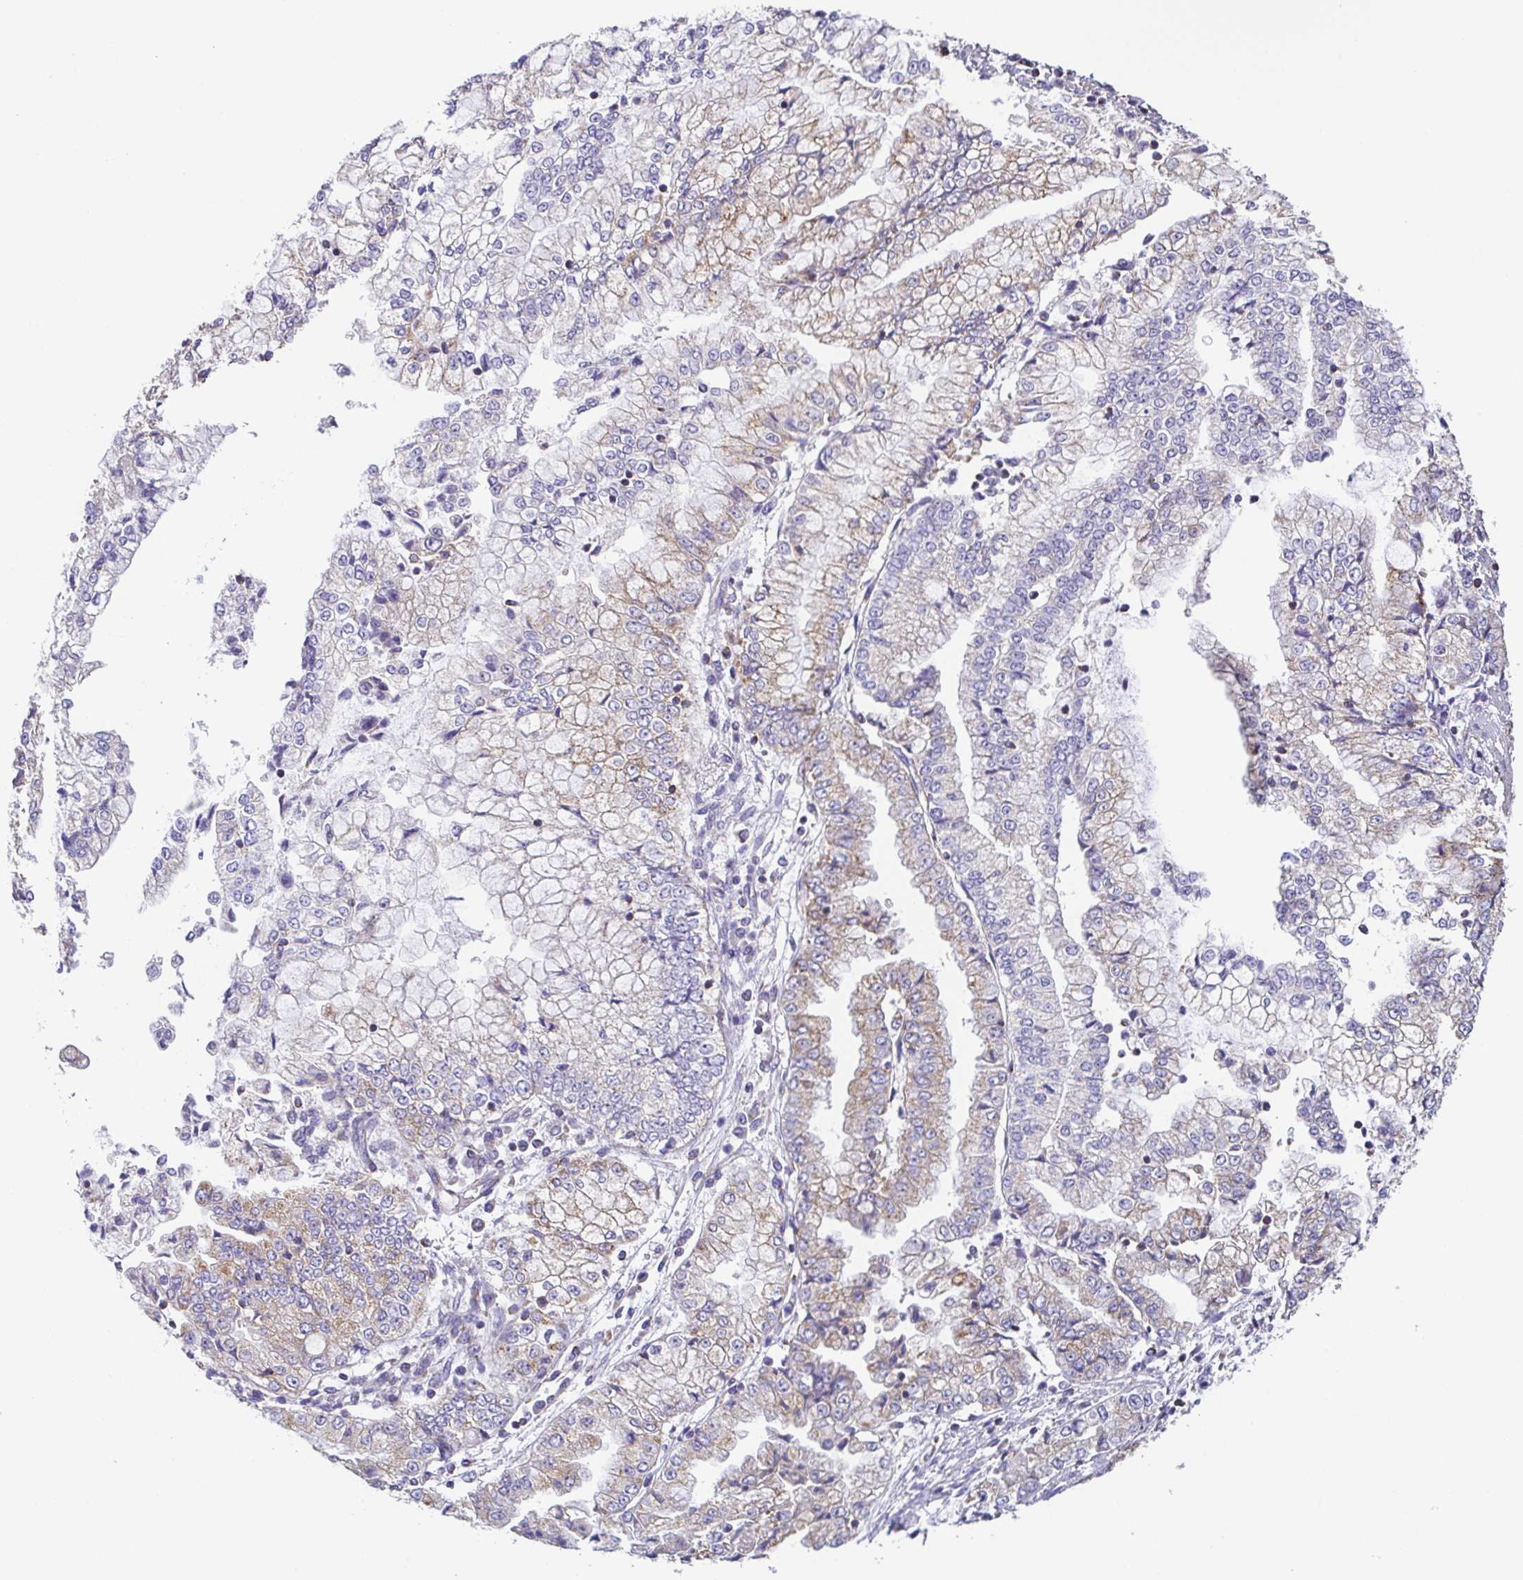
{"staining": {"intensity": "weak", "quantity": ">75%", "location": "cytoplasmic/membranous"}, "tissue": "stomach cancer", "cell_type": "Tumor cells", "image_type": "cancer", "snomed": [{"axis": "morphology", "description": "Adenocarcinoma, NOS"}, {"axis": "topography", "description": "Stomach, upper"}], "caption": "Stomach cancer (adenocarcinoma) stained for a protein (brown) exhibits weak cytoplasmic/membranous positive expression in approximately >75% of tumor cells.", "gene": "GINM1", "patient": {"sex": "female", "age": 74}}